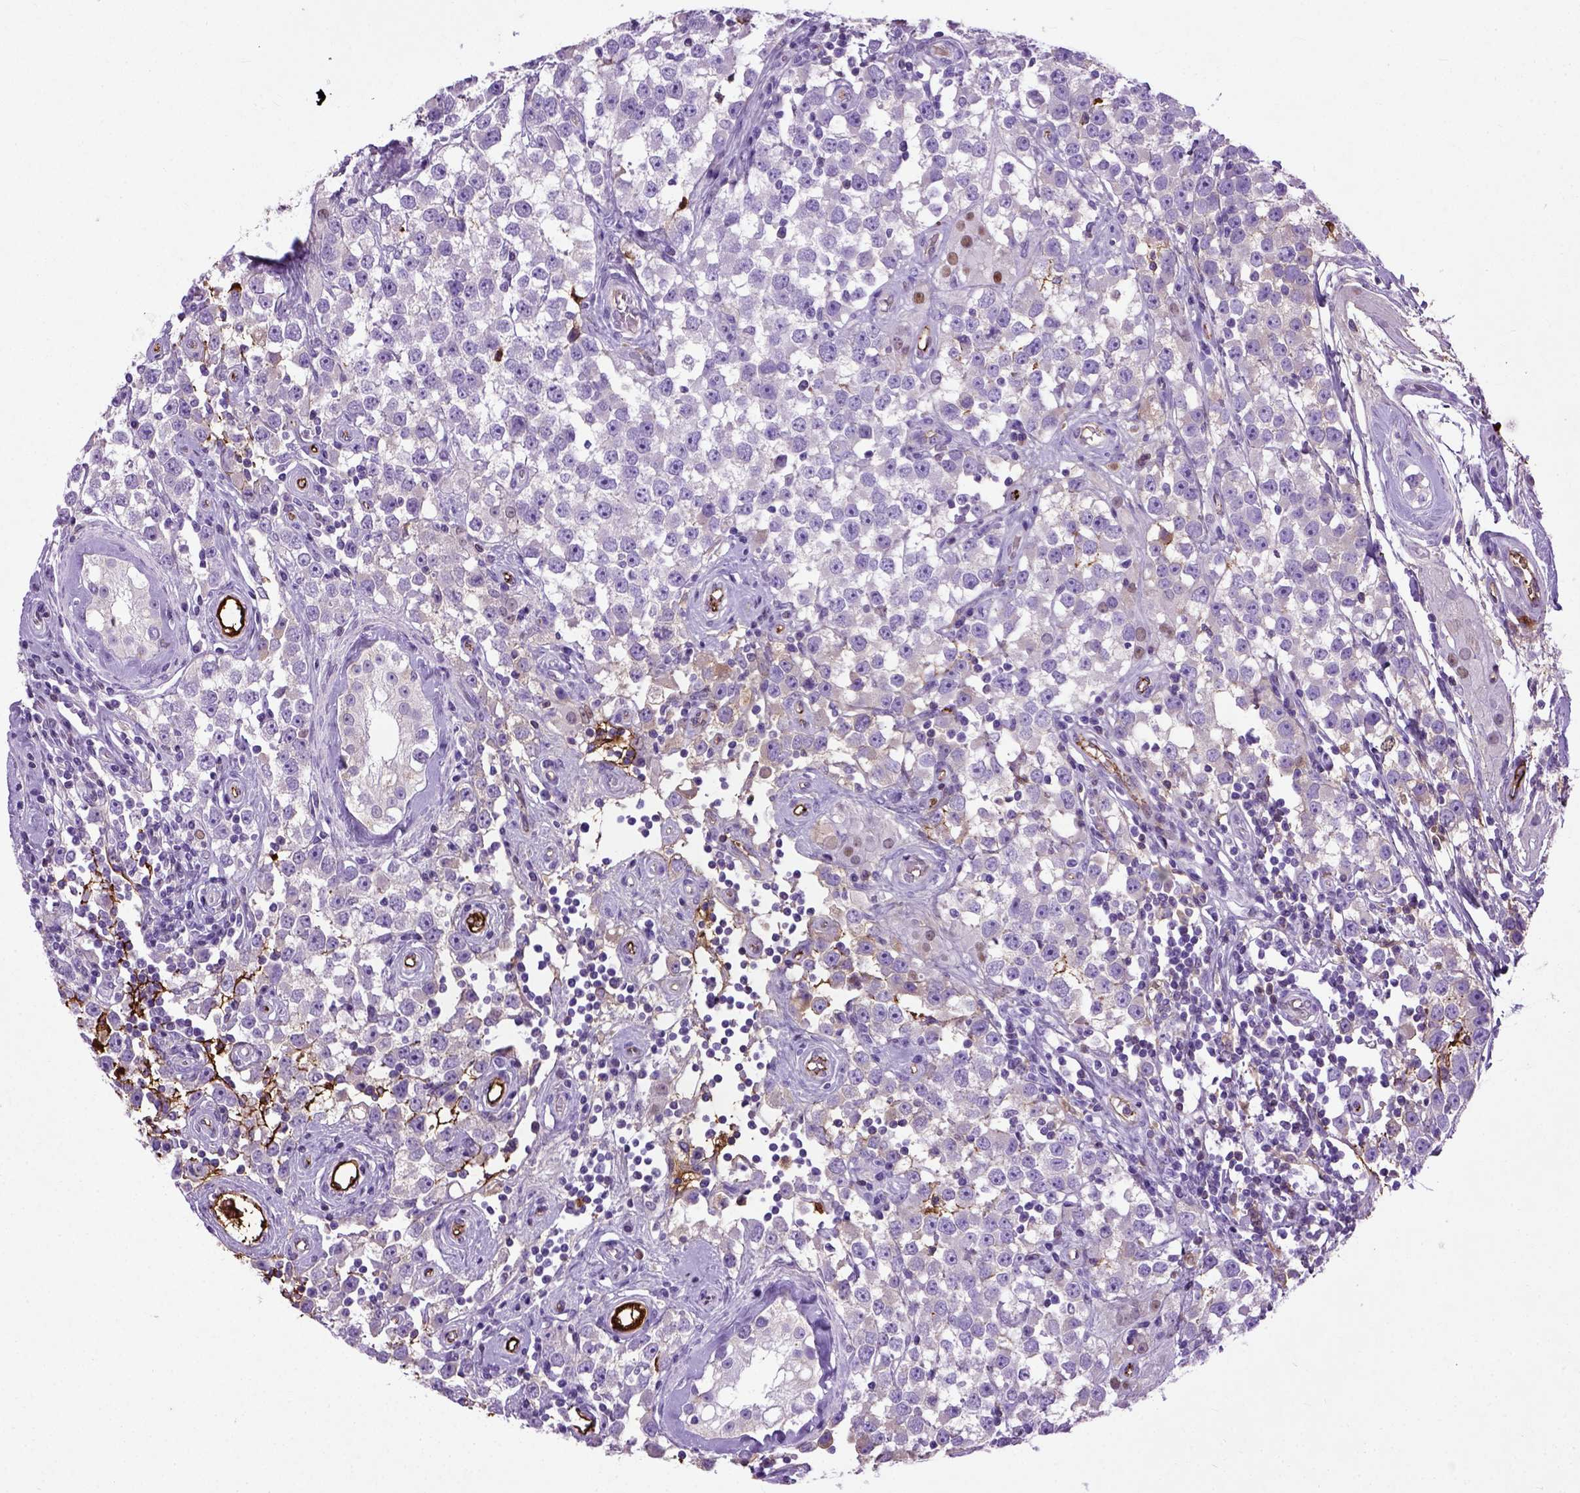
{"staining": {"intensity": "negative", "quantity": "none", "location": "none"}, "tissue": "testis cancer", "cell_type": "Tumor cells", "image_type": "cancer", "snomed": [{"axis": "morphology", "description": "Seminoma, NOS"}, {"axis": "topography", "description": "Testis"}], "caption": "Seminoma (testis) was stained to show a protein in brown. There is no significant expression in tumor cells. (DAB immunohistochemistry with hematoxylin counter stain).", "gene": "ADAMTS8", "patient": {"sex": "male", "age": 34}}